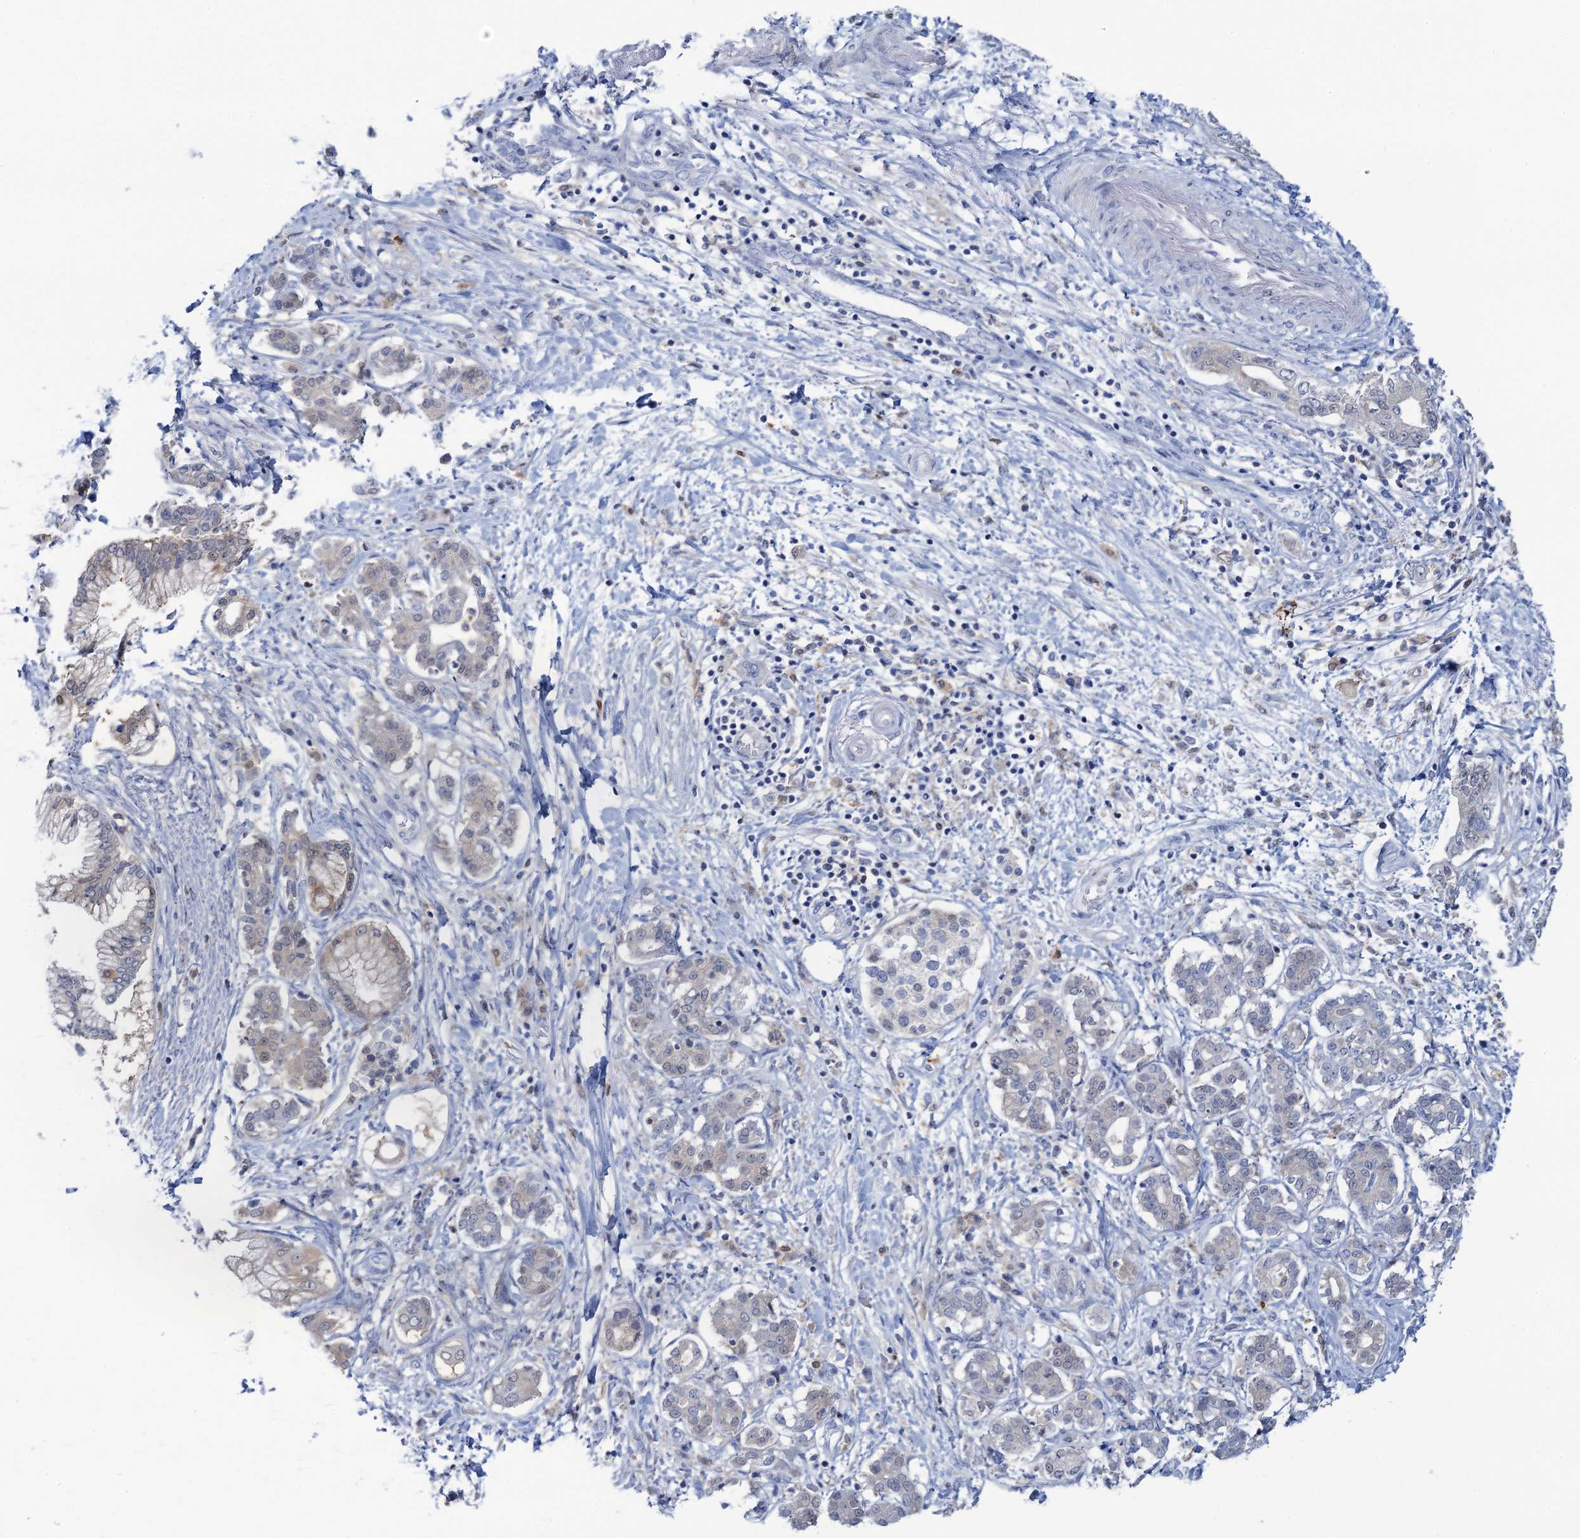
{"staining": {"intensity": "negative", "quantity": "none", "location": "none"}, "tissue": "pancreatic cancer", "cell_type": "Tumor cells", "image_type": "cancer", "snomed": [{"axis": "morphology", "description": "Adenocarcinoma, NOS"}, {"axis": "topography", "description": "Pancreas"}], "caption": "Pancreatic cancer (adenocarcinoma) was stained to show a protein in brown. There is no significant expression in tumor cells. Nuclei are stained in blue.", "gene": "FAH", "patient": {"sex": "female", "age": 73}}